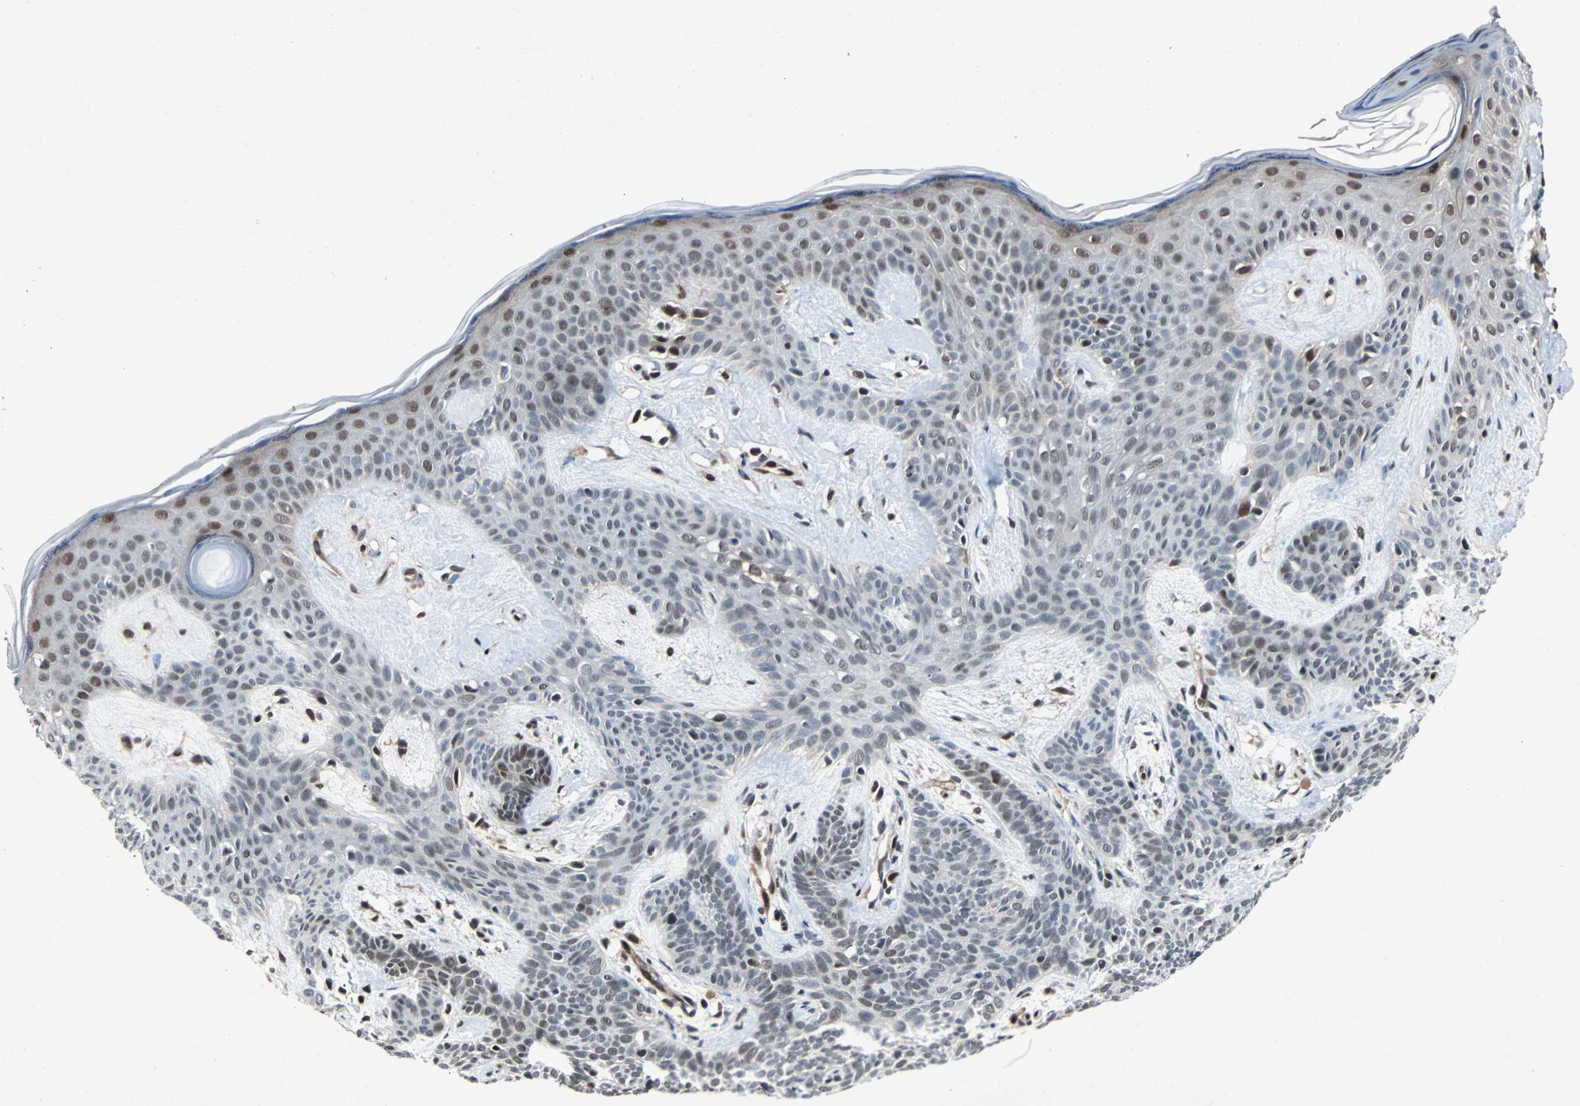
{"staining": {"intensity": "weak", "quantity": ">75%", "location": "nuclear"}, "tissue": "skin cancer", "cell_type": "Tumor cells", "image_type": "cancer", "snomed": [{"axis": "morphology", "description": "Developmental malformation"}, {"axis": "morphology", "description": "Basal cell carcinoma"}, {"axis": "topography", "description": "Skin"}], "caption": "Immunohistochemical staining of human skin basal cell carcinoma shows low levels of weak nuclear positivity in approximately >75% of tumor cells.", "gene": "ACLY", "patient": {"sex": "female", "age": 62}}